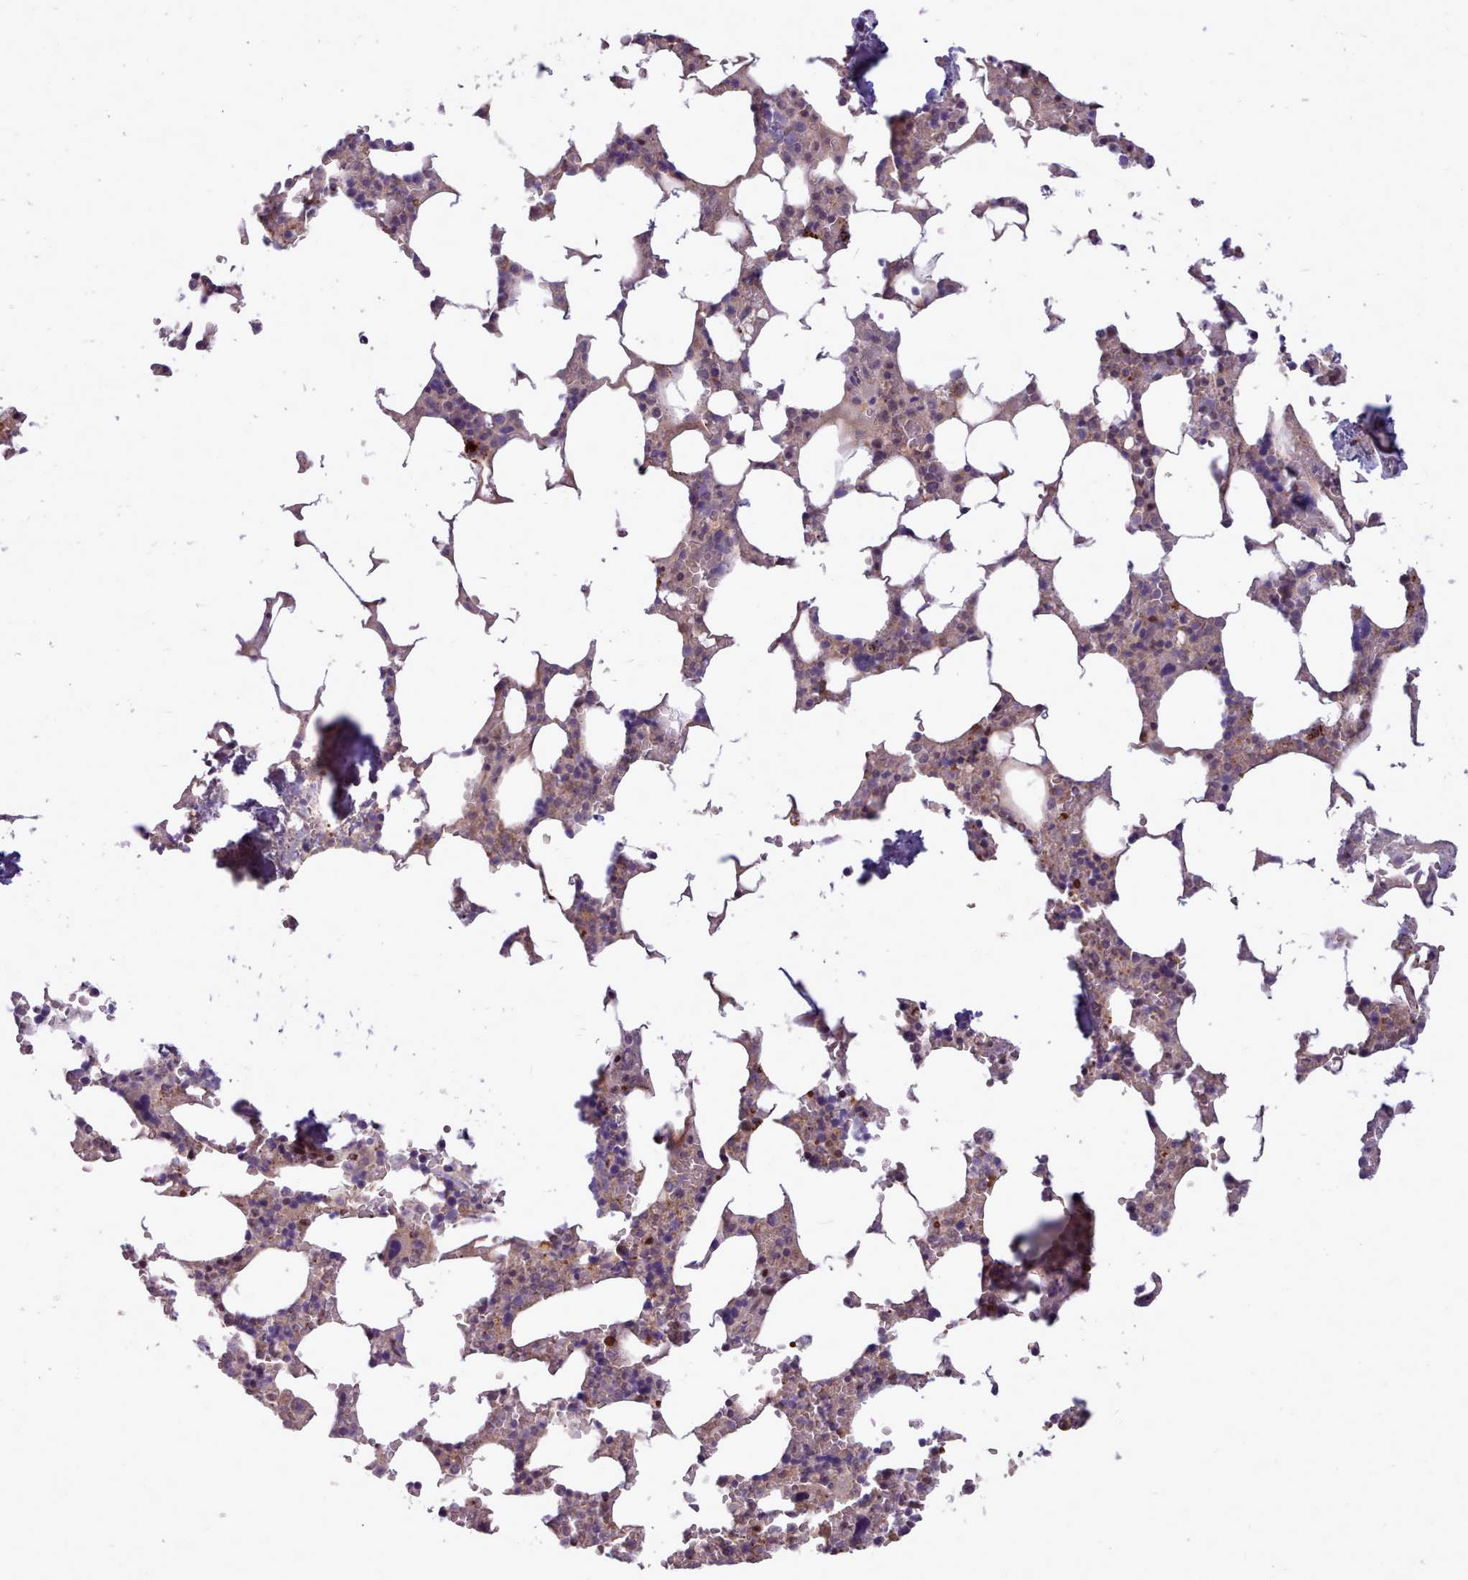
{"staining": {"intensity": "negative", "quantity": "none", "location": "none"}, "tissue": "bone marrow", "cell_type": "Hematopoietic cells", "image_type": "normal", "snomed": [{"axis": "morphology", "description": "Normal tissue, NOS"}, {"axis": "topography", "description": "Bone marrow"}], "caption": "The image exhibits no staining of hematopoietic cells in unremarkable bone marrow.", "gene": "AHCY", "patient": {"sex": "male", "age": 64}}